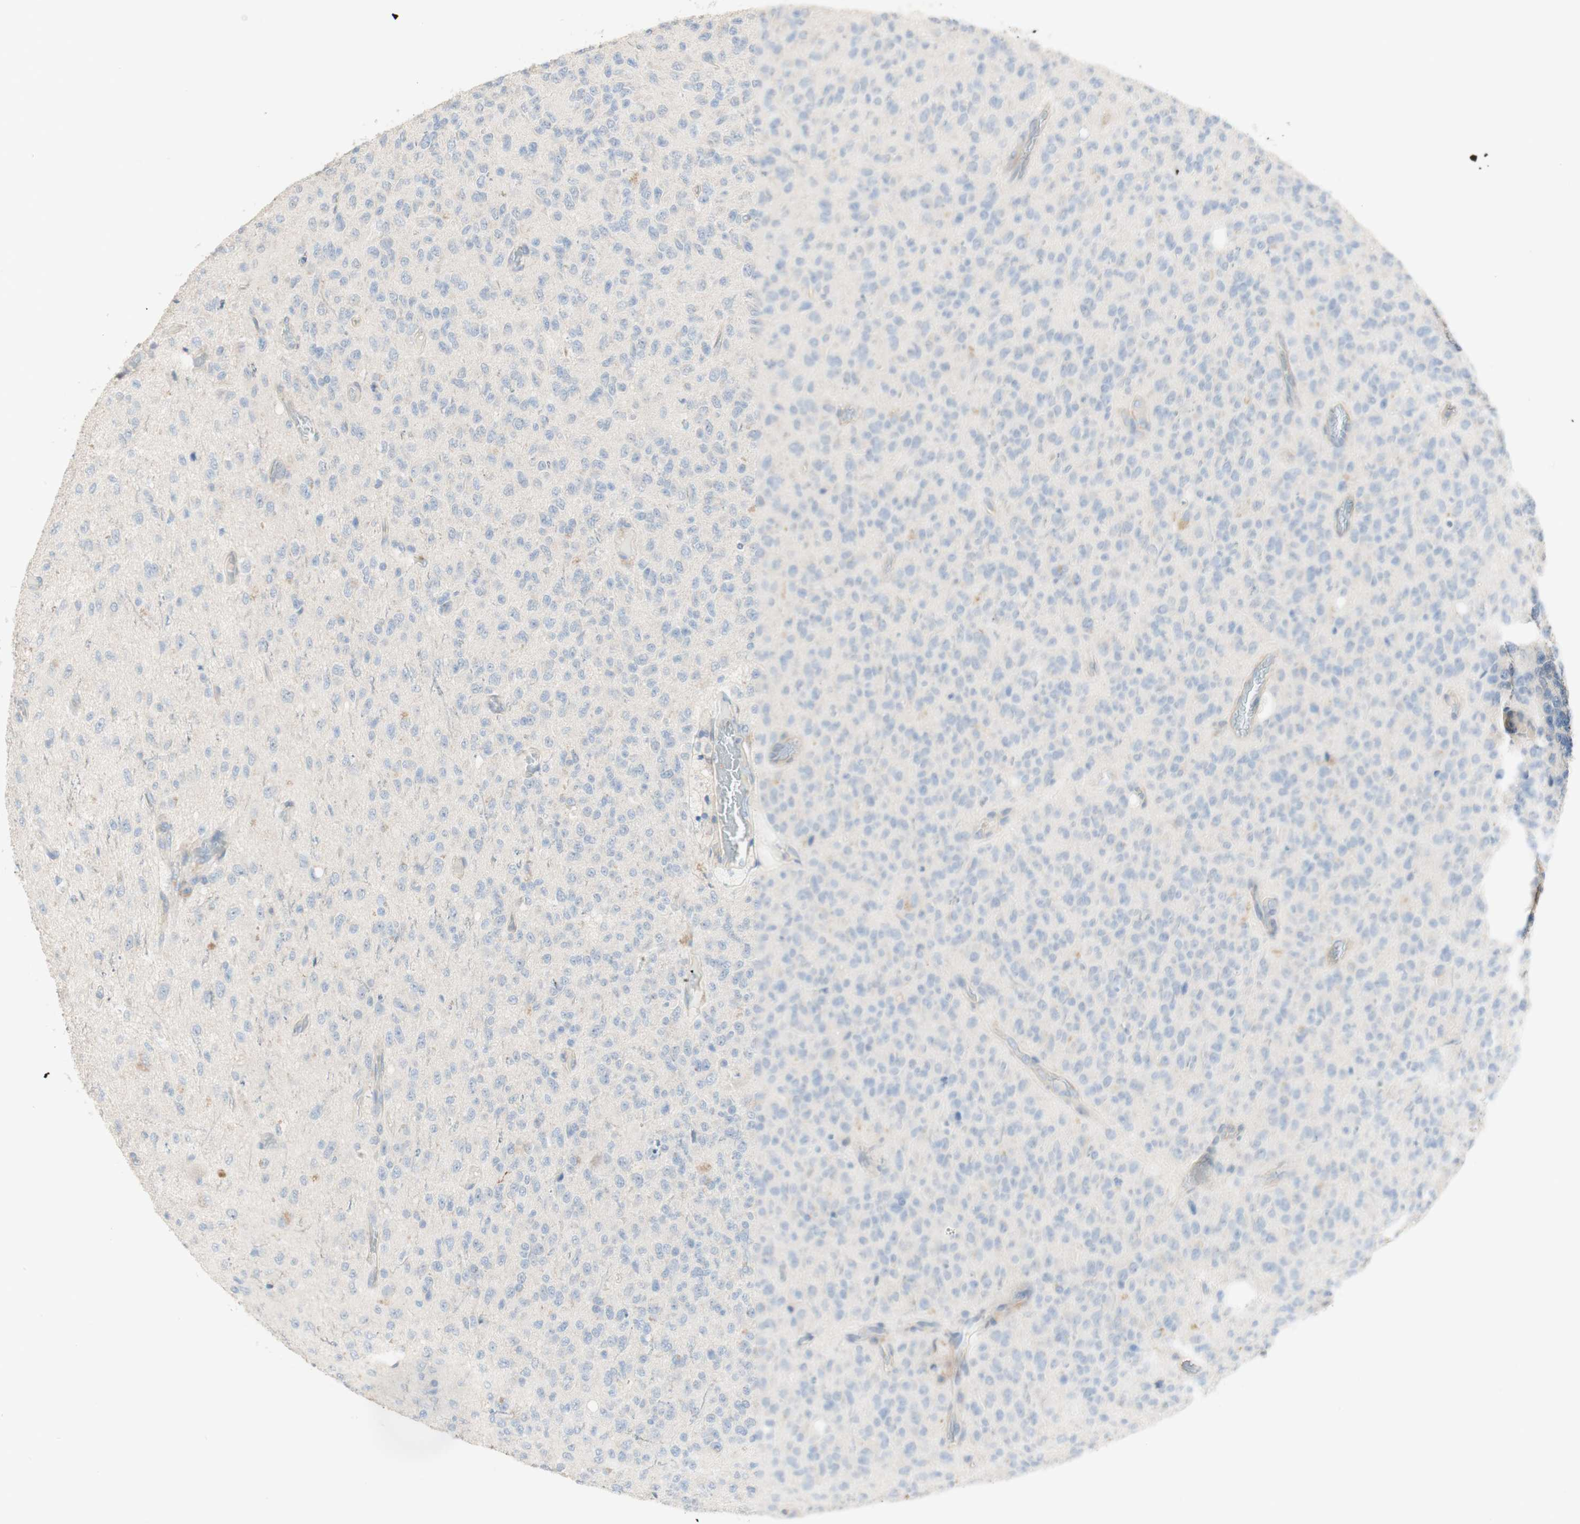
{"staining": {"intensity": "negative", "quantity": "none", "location": "none"}, "tissue": "glioma", "cell_type": "Tumor cells", "image_type": "cancer", "snomed": [{"axis": "morphology", "description": "Glioma, malignant, High grade"}, {"axis": "topography", "description": "pancreas cauda"}], "caption": "This histopathology image is of glioma stained with immunohistochemistry to label a protein in brown with the nuclei are counter-stained blue. There is no staining in tumor cells.", "gene": "MANEA", "patient": {"sex": "male", "age": 60}}